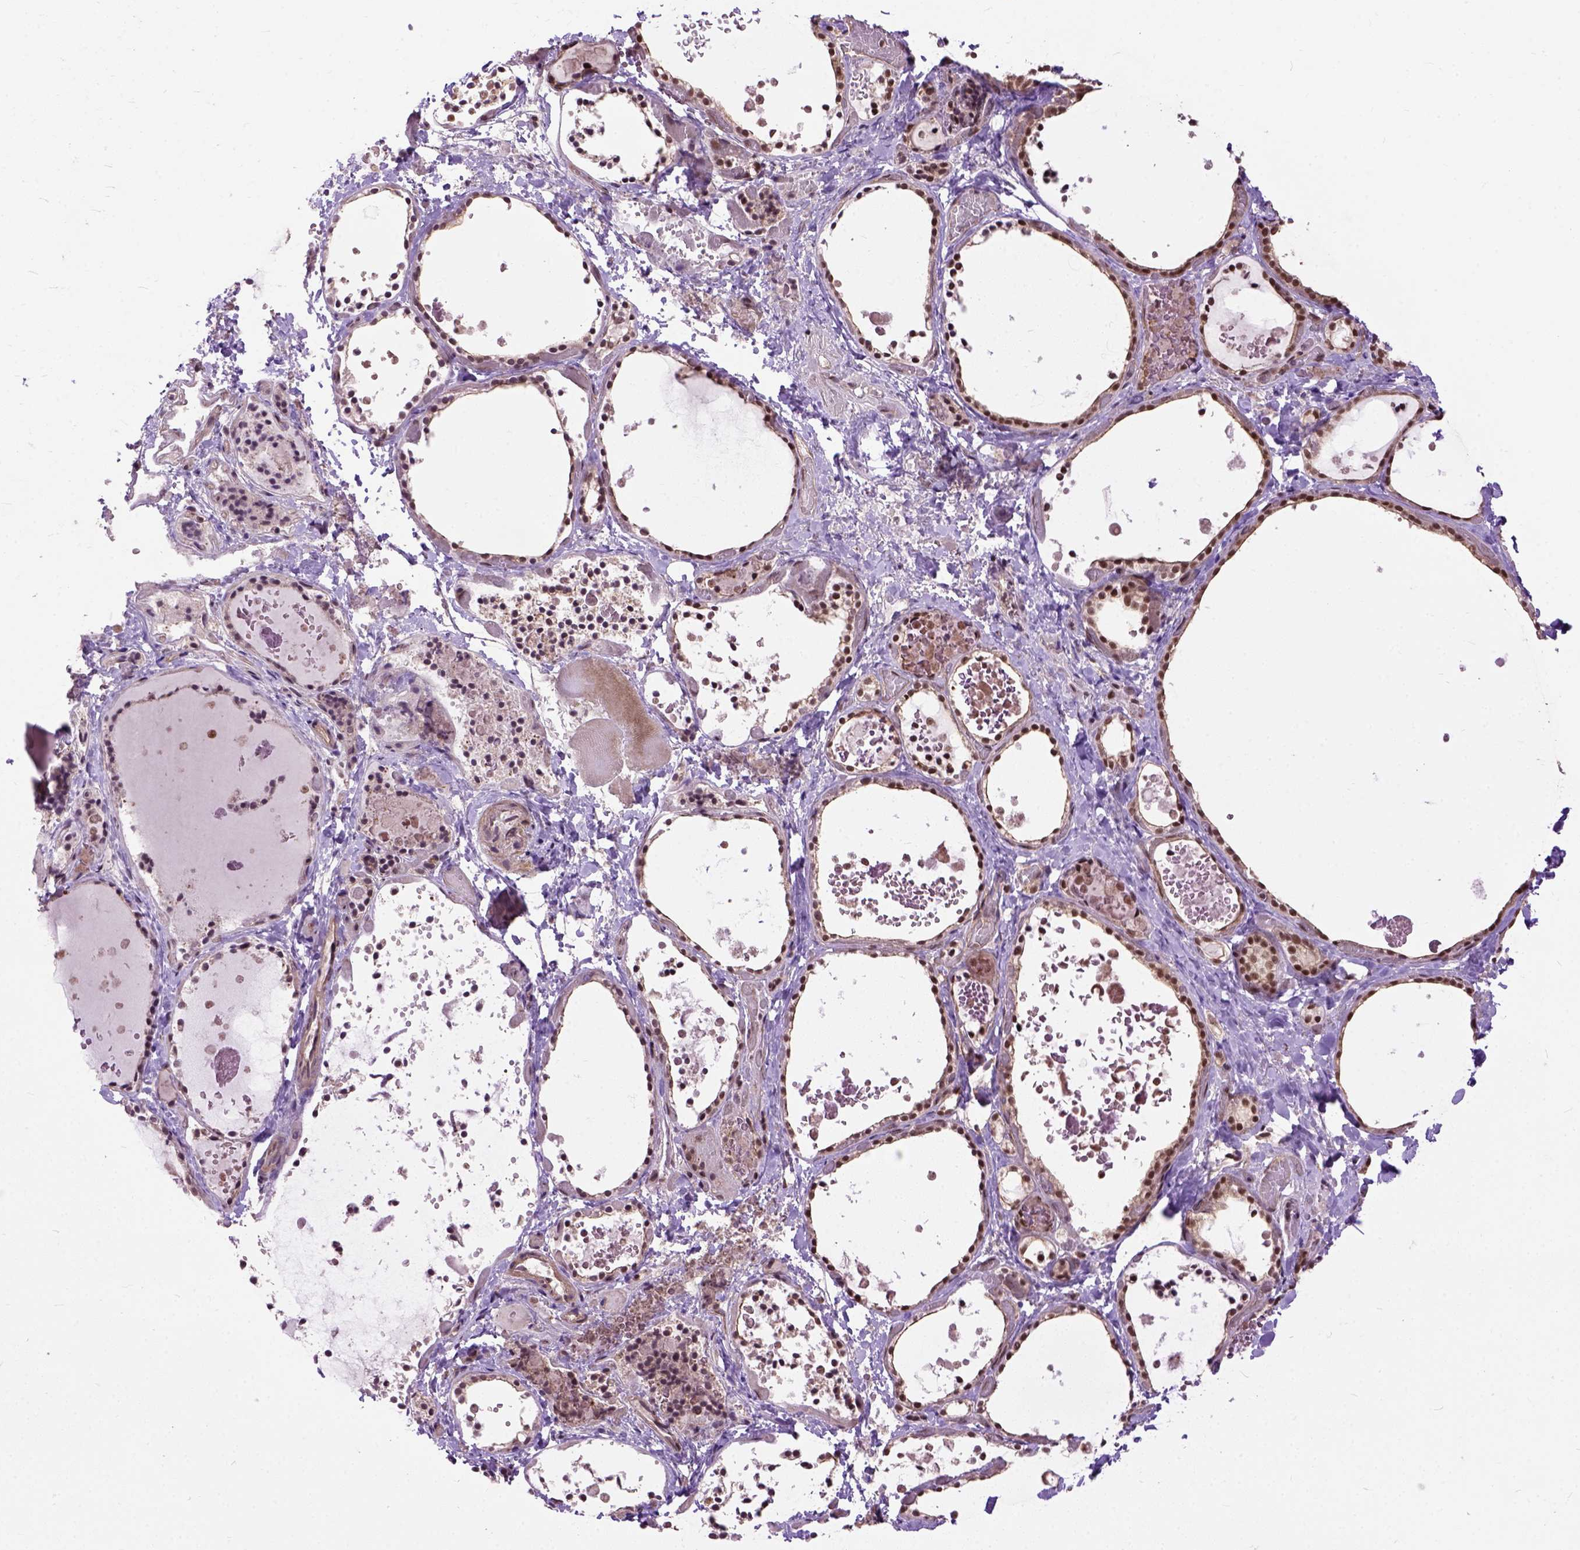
{"staining": {"intensity": "strong", "quantity": ">75%", "location": "nuclear"}, "tissue": "thyroid gland", "cell_type": "Glandular cells", "image_type": "normal", "snomed": [{"axis": "morphology", "description": "Normal tissue, NOS"}, {"axis": "topography", "description": "Thyroid gland"}], "caption": "IHC staining of unremarkable thyroid gland, which reveals high levels of strong nuclear expression in approximately >75% of glandular cells indicating strong nuclear protein staining. The staining was performed using DAB (3,3'-diaminobenzidine) (brown) for protein detection and nuclei were counterstained in hematoxylin (blue).", "gene": "ZNF630", "patient": {"sex": "female", "age": 56}}